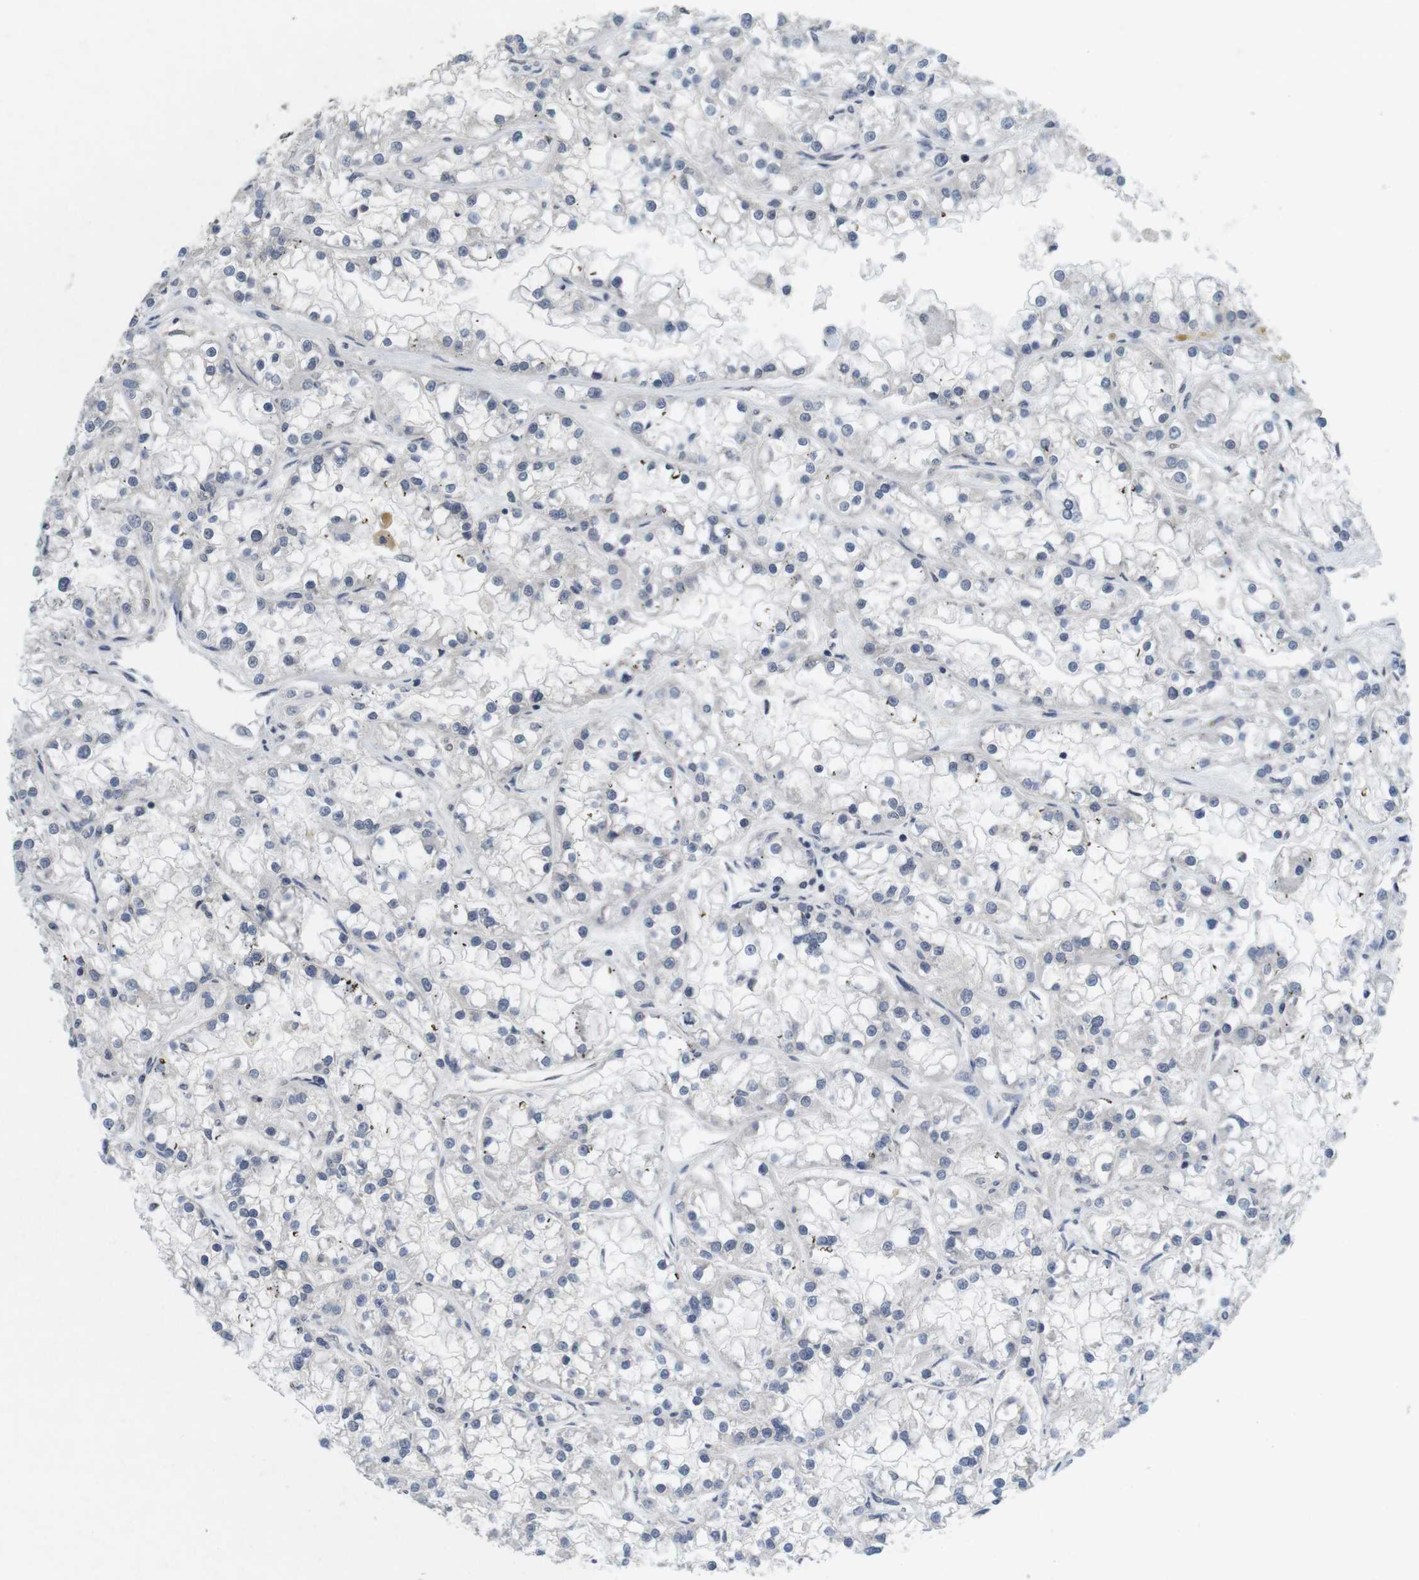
{"staining": {"intensity": "negative", "quantity": "none", "location": "none"}, "tissue": "renal cancer", "cell_type": "Tumor cells", "image_type": "cancer", "snomed": [{"axis": "morphology", "description": "Adenocarcinoma, NOS"}, {"axis": "topography", "description": "Kidney"}], "caption": "Tumor cells are negative for protein expression in human renal cancer (adenocarcinoma).", "gene": "SKP2", "patient": {"sex": "female", "age": 52}}